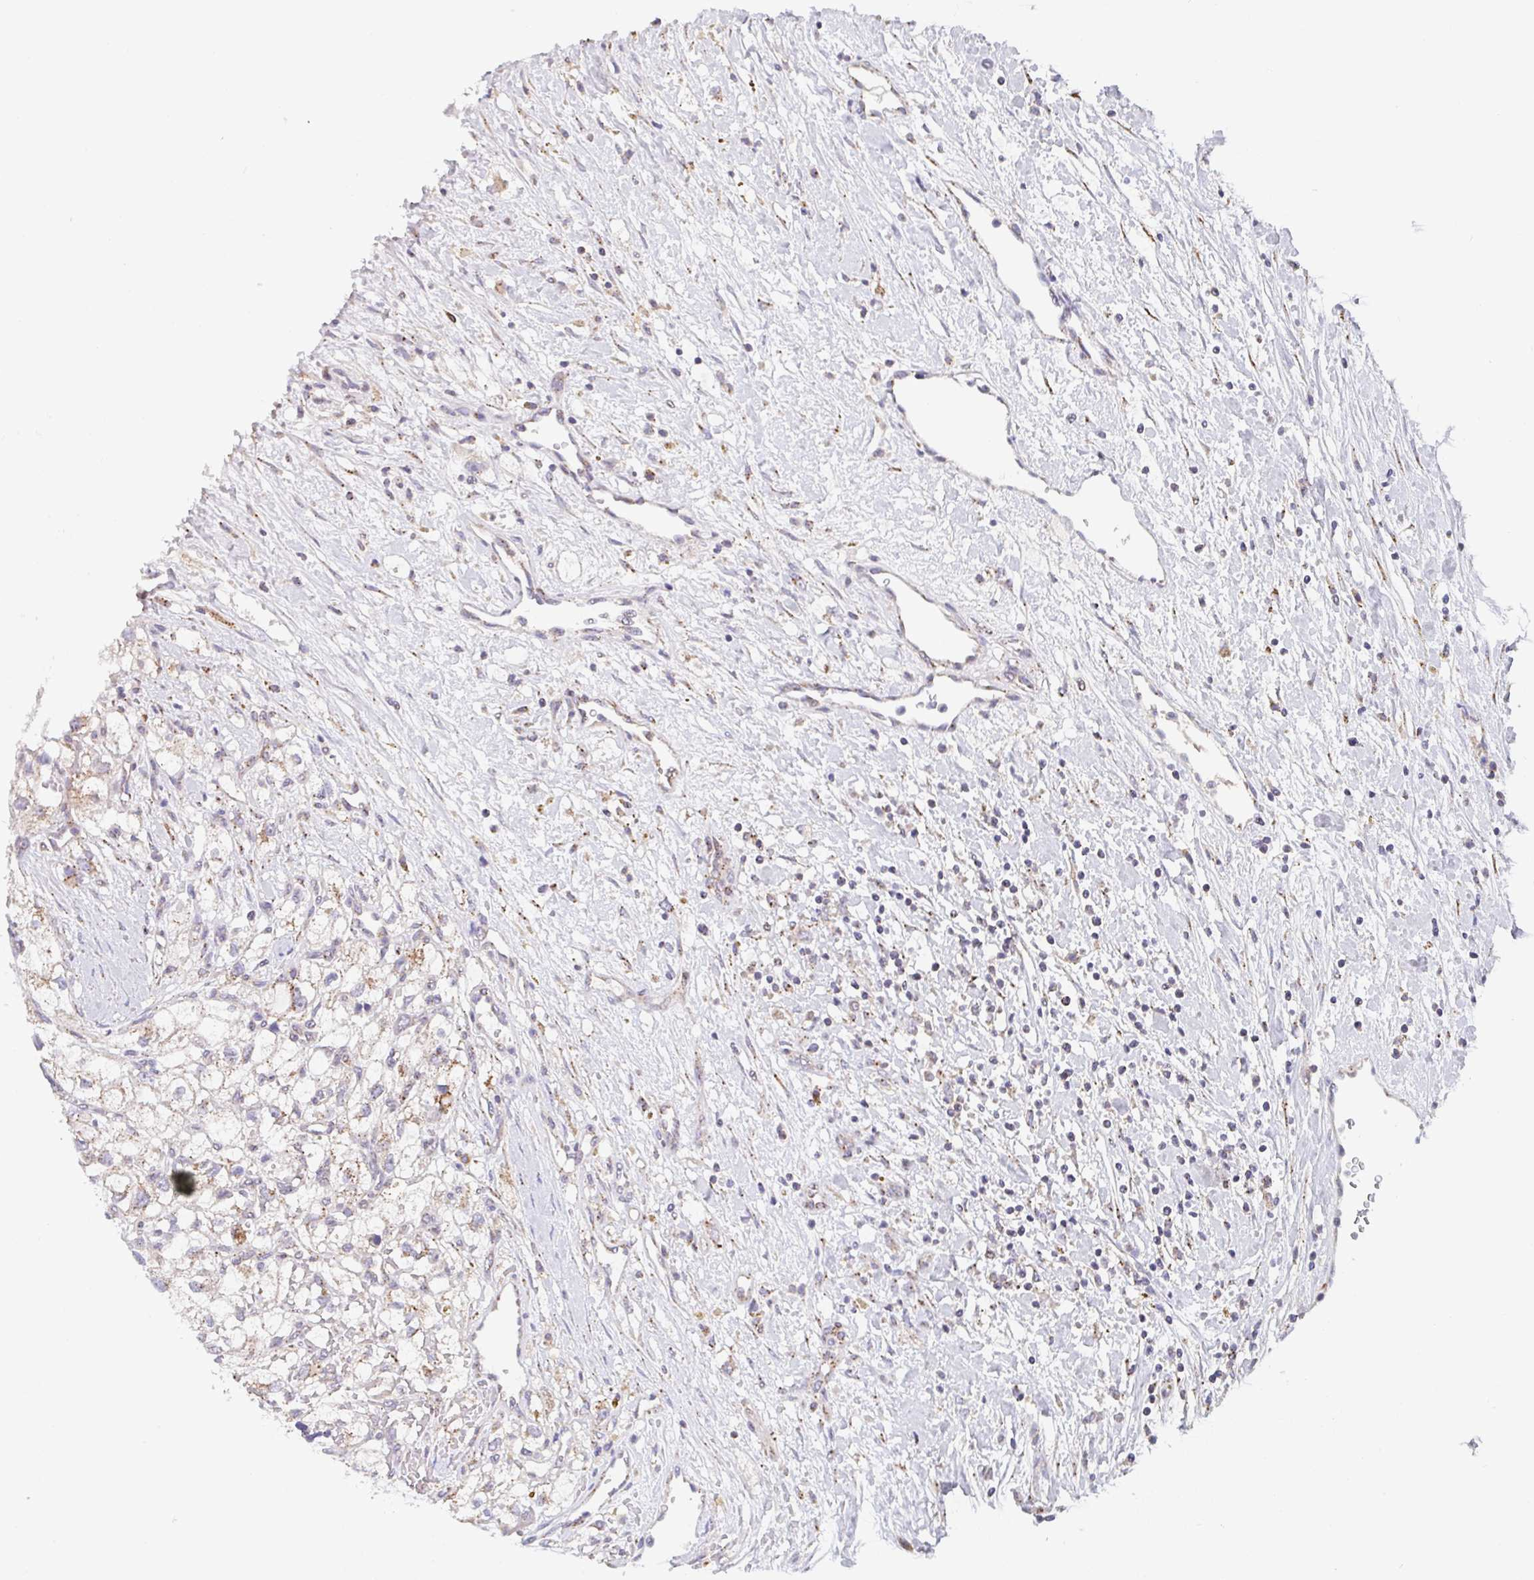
{"staining": {"intensity": "weak", "quantity": ">75%", "location": "cytoplasmic/membranous"}, "tissue": "renal cancer", "cell_type": "Tumor cells", "image_type": "cancer", "snomed": [{"axis": "morphology", "description": "Adenocarcinoma, NOS"}, {"axis": "topography", "description": "Kidney"}], "caption": "High-power microscopy captured an IHC micrograph of renal cancer, revealing weak cytoplasmic/membranous expression in approximately >75% of tumor cells. (Brightfield microscopy of DAB IHC at high magnification).", "gene": "PROSER3", "patient": {"sex": "male", "age": 59}}